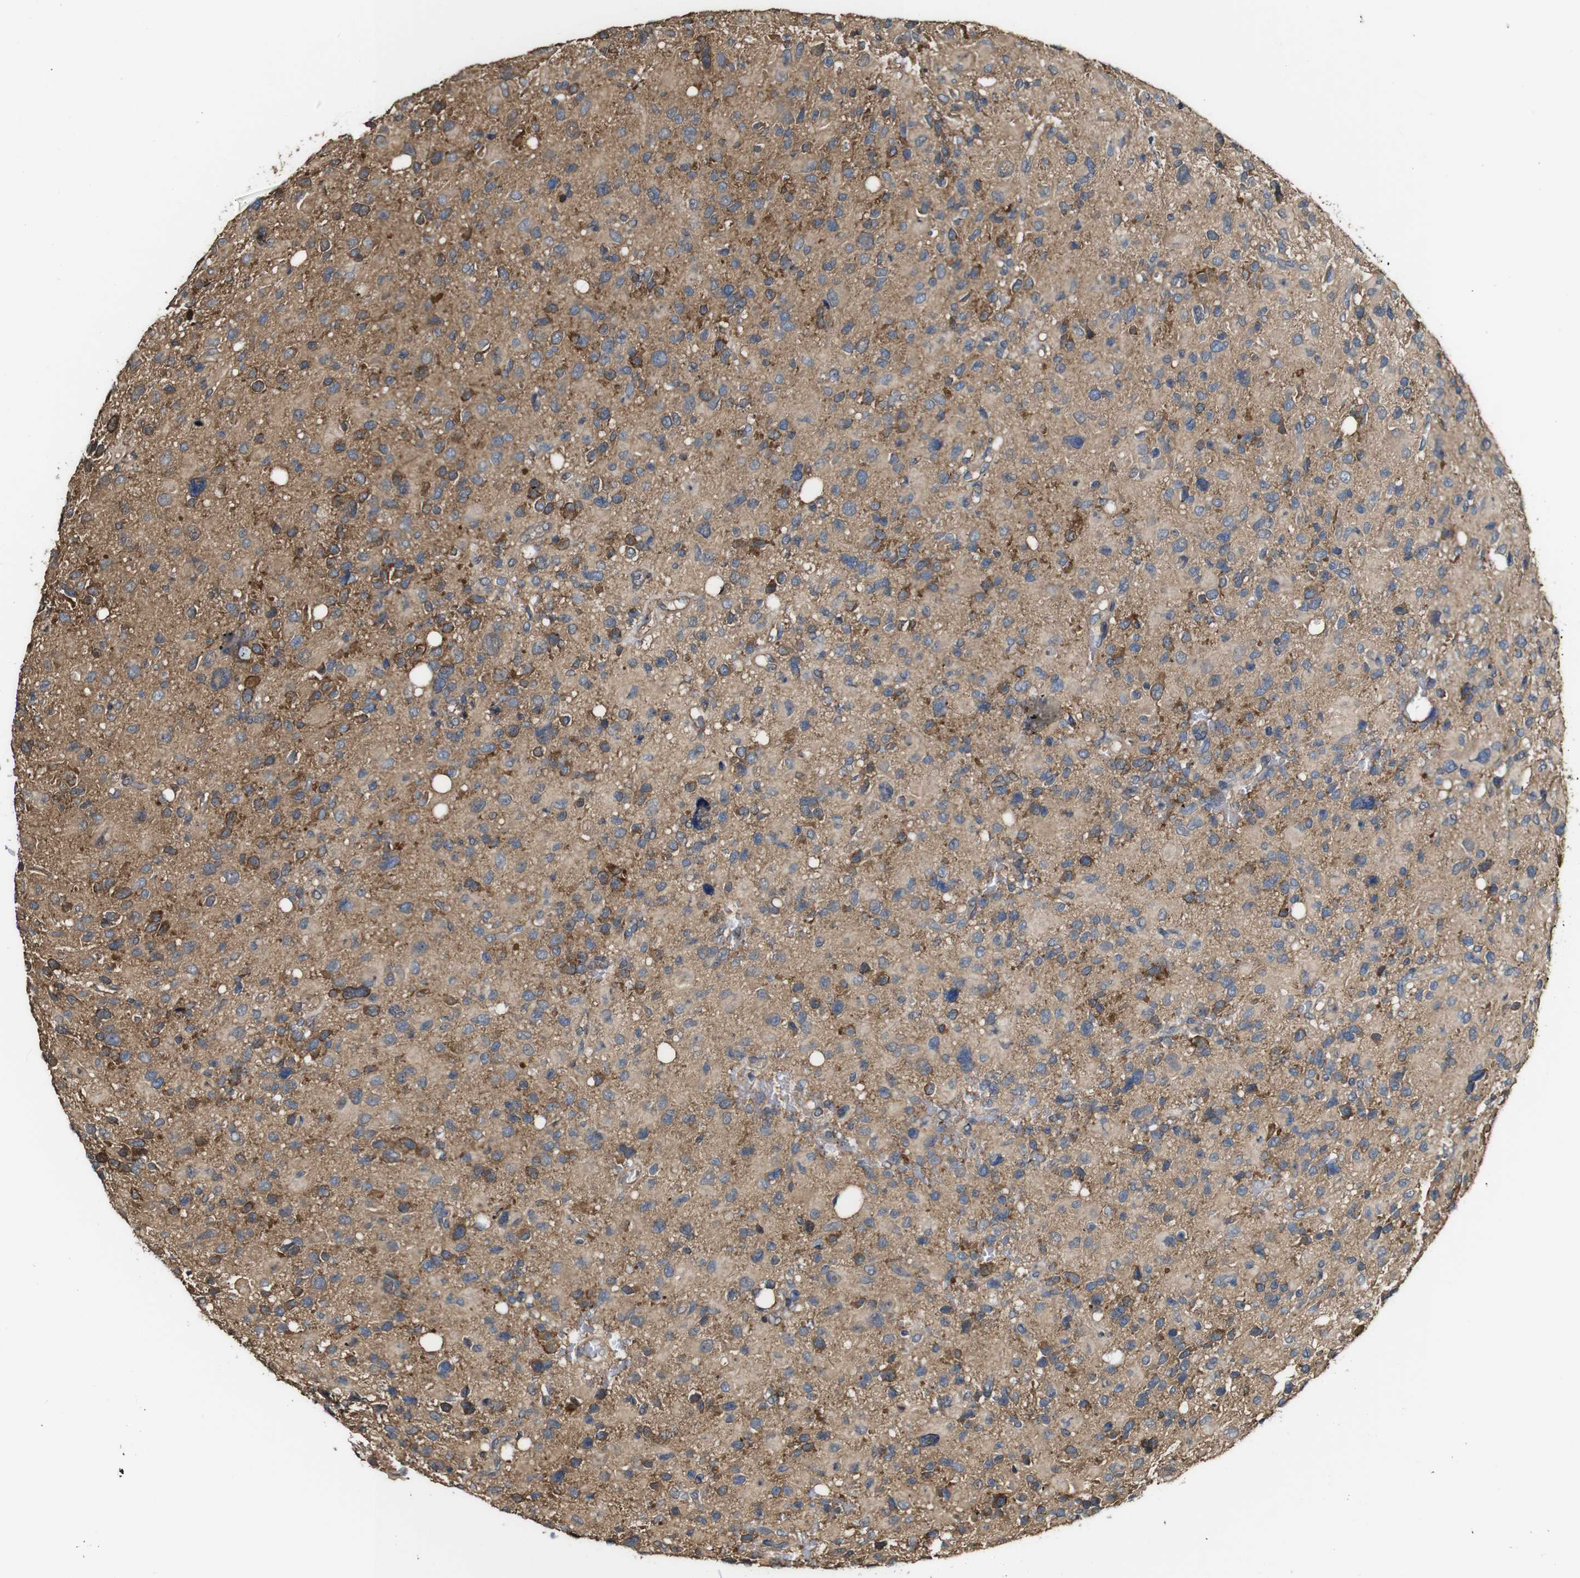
{"staining": {"intensity": "moderate", "quantity": "25%-75%", "location": "cytoplasmic/membranous"}, "tissue": "glioma", "cell_type": "Tumor cells", "image_type": "cancer", "snomed": [{"axis": "morphology", "description": "Glioma, malignant, High grade"}, {"axis": "topography", "description": "Brain"}], "caption": "DAB (3,3'-diaminobenzidine) immunohistochemical staining of human glioma demonstrates moderate cytoplasmic/membranous protein staining in about 25%-75% of tumor cells.", "gene": "PTPRR", "patient": {"sex": "male", "age": 48}}